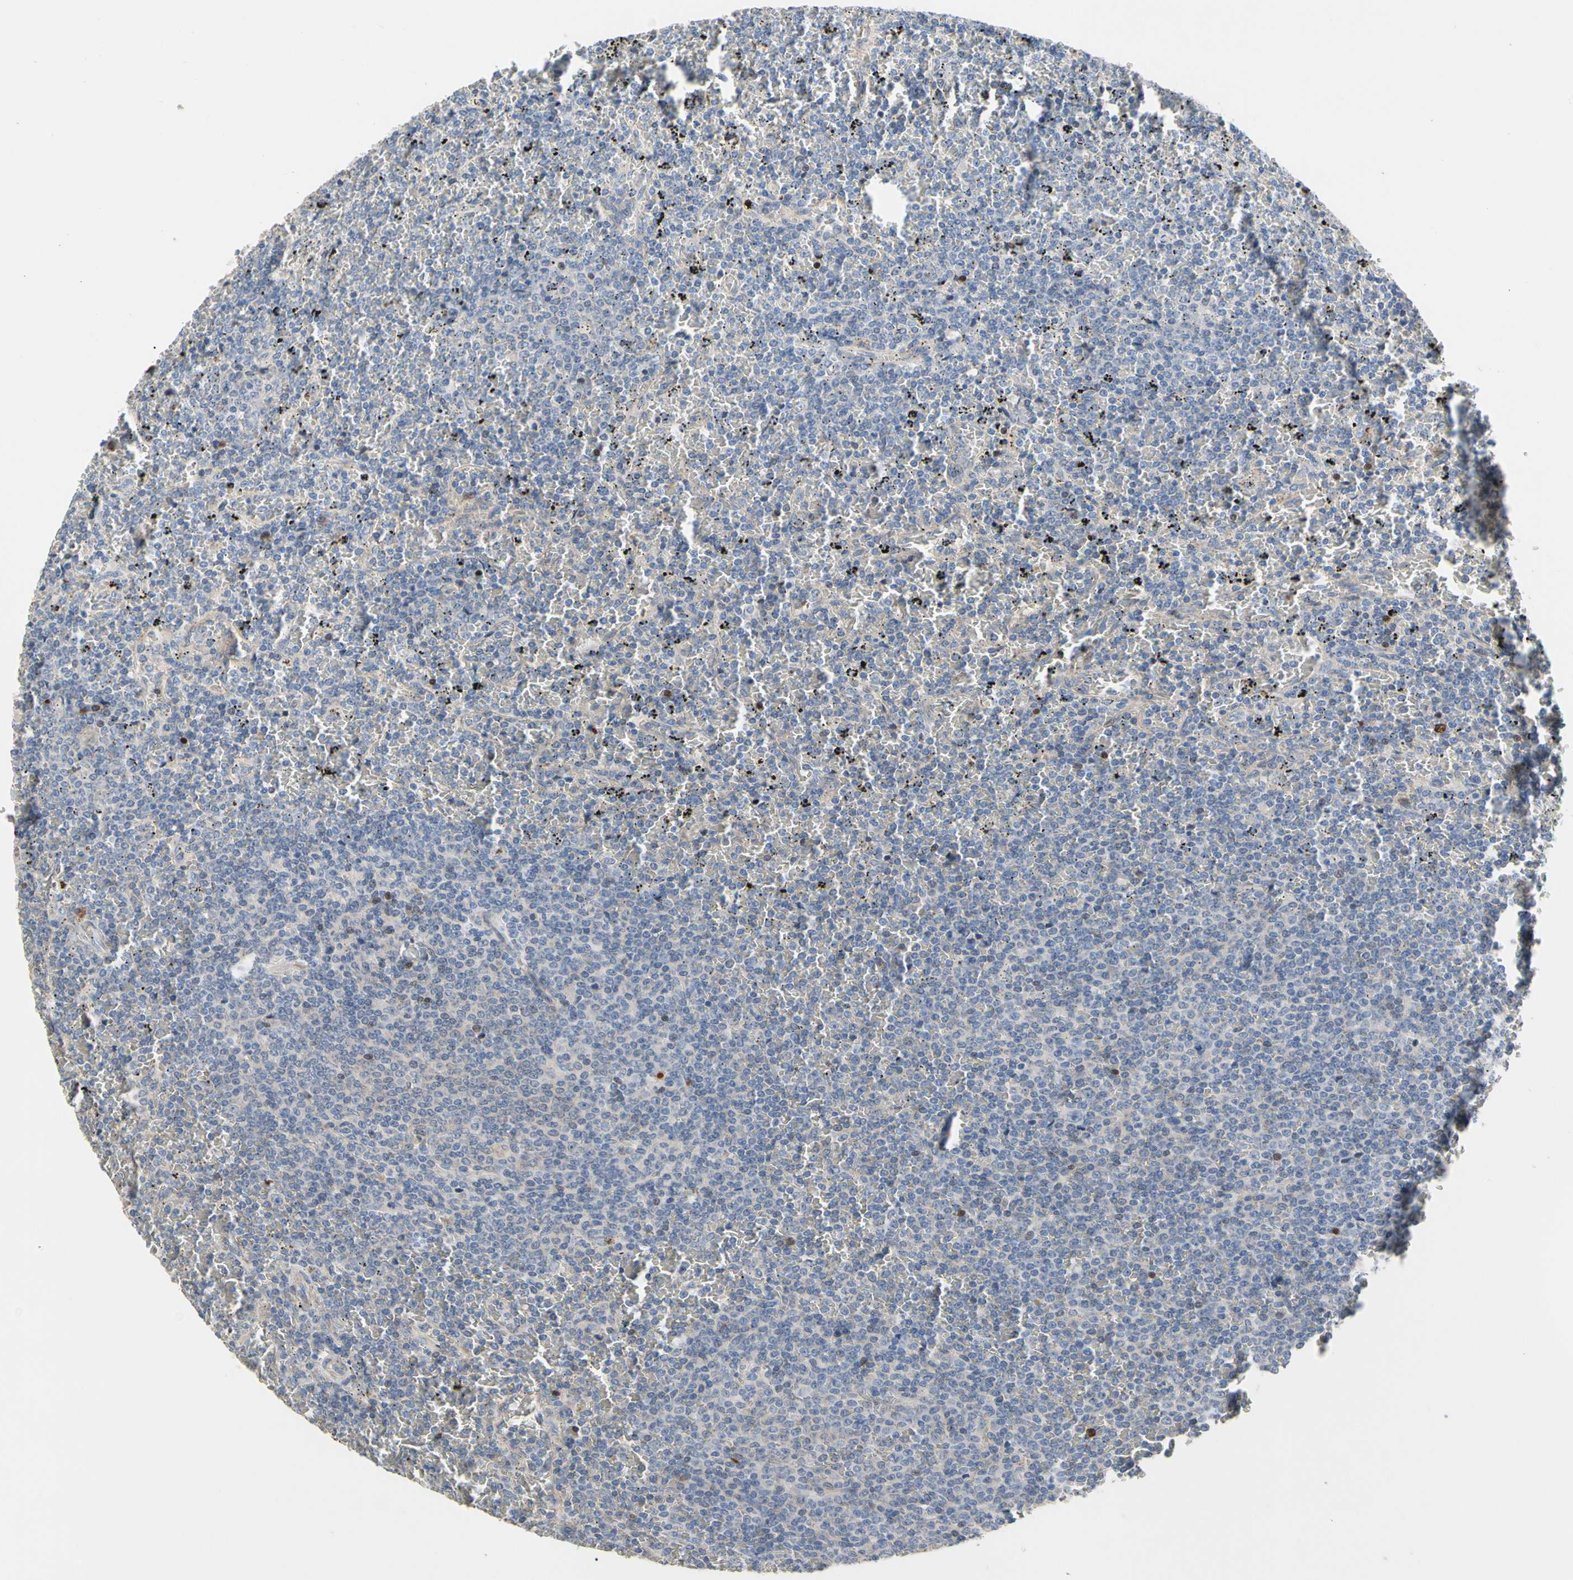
{"staining": {"intensity": "negative", "quantity": "none", "location": "none"}, "tissue": "lymphoma", "cell_type": "Tumor cells", "image_type": "cancer", "snomed": [{"axis": "morphology", "description": "Malignant lymphoma, non-Hodgkin's type, Low grade"}, {"axis": "topography", "description": "Spleen"}], "caption": "An IHC photomicrograph of malignant lymphoma, non-Hodgkin's type (low-grade) is shown. There is no staining in tumor cells of malignant lymphoma, non-Hodgkin's type (low-grade).", "gene": "HMGCR", "patient": {"sex": "female", "age": 77}}